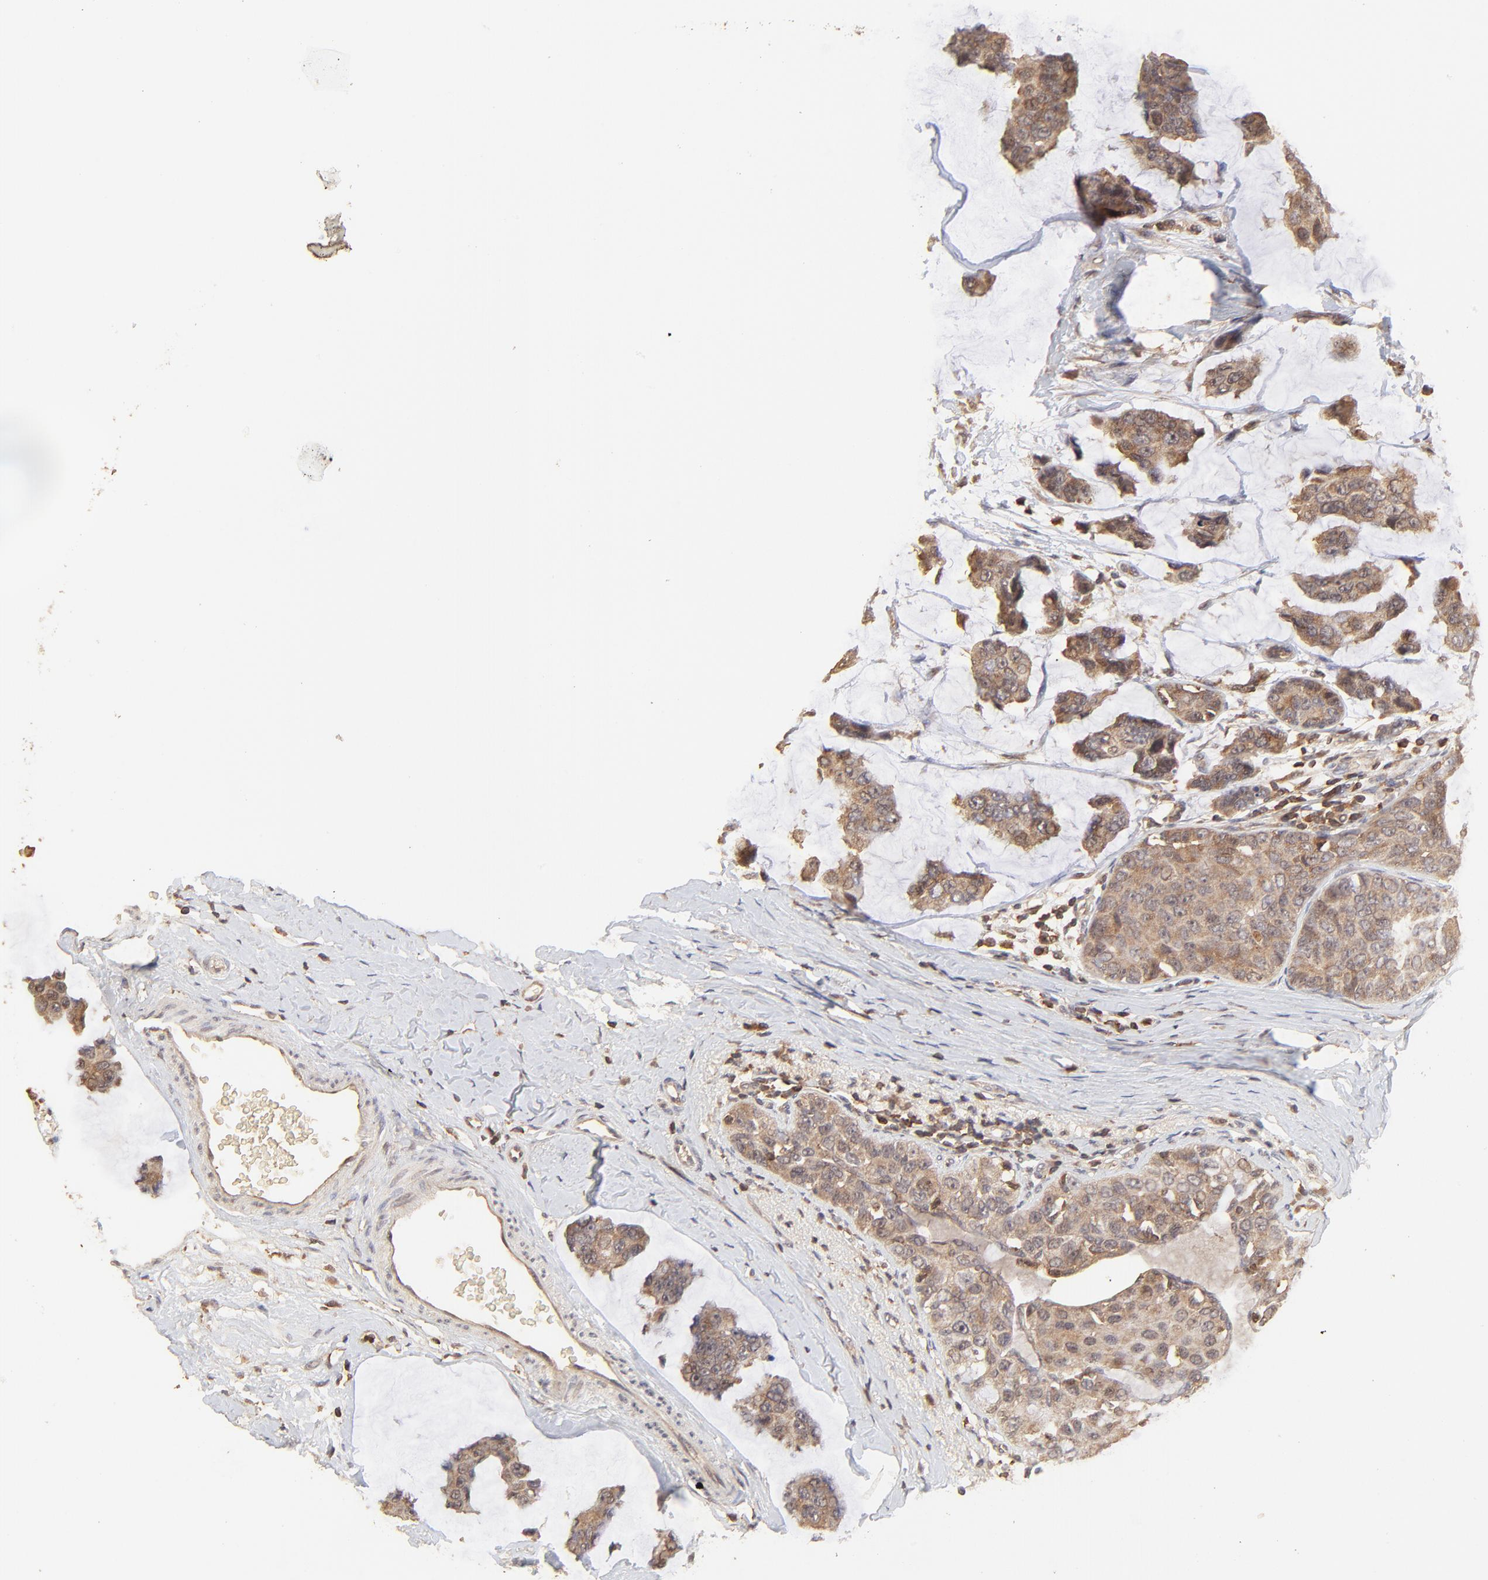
{"staining": {"intensity": "moderate", "quantity": ">75%", "location": "cytoplasmic/membranous"}, "tissue": "breast cancer", "cell_type": "Tumor cells", "image_type": "cancer", "snomed": [{"axis": "morphology", "description": "Normal tissue, NOS"}, {"axis": "morphology", "description": "Duct carcinoma"}, {"axis": "topography", "description": "Breast"}], "caption": "DAB (3,3'-diaminobenzidine) immunohistochemical staining of breast cancer (infiltrating ductal carcinoma) exhibits moderate cytoplasmic/membranous protein staining in approximately >75% of tumor cells.", "gene": "STON2", "patient": {"sex": "female", "age": 50}}